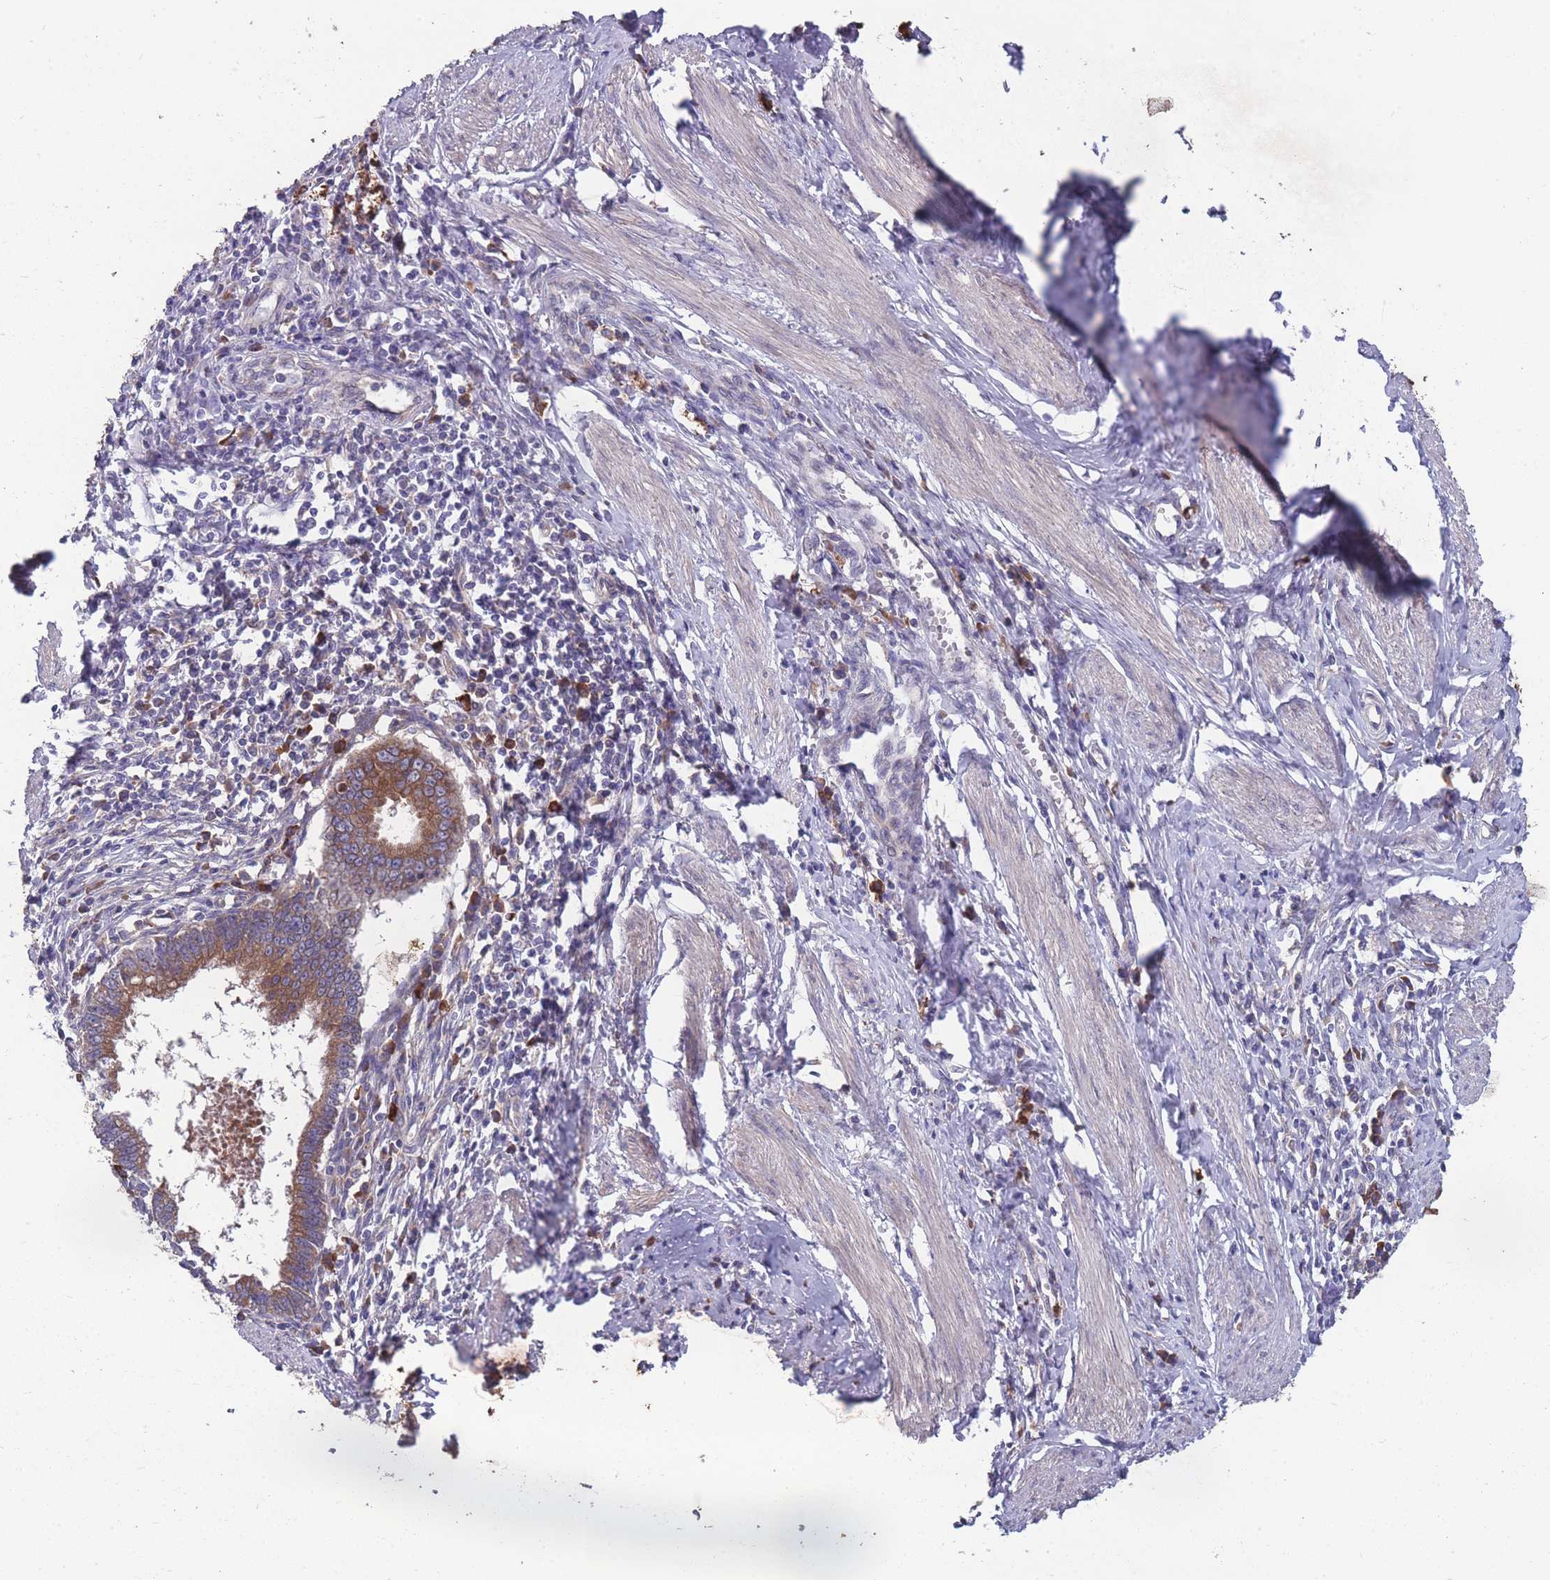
{"staining": {"intensity": "moderate", "quantity": ">75%", "location": "cytoplasmic/membranous"}, "tissue": "cervical cancer", "cell_type": "Tumor cells", "image_type": "cancer", "snomed": [{"axis": "morphology", "description": "Adenocarcinoma, NOS"}, {"axis": "topography", "description": "Cervix"}], "caption": "Brown immunohistochemical staining in human cervical adenocarcinoma reveals moderate cytoplasmic/membranous expression in approximately >75% of tumor cells. Nuclei are stained in blue.", "gene": "STIM2", "patient": {"sex": "female", "age": 36}}